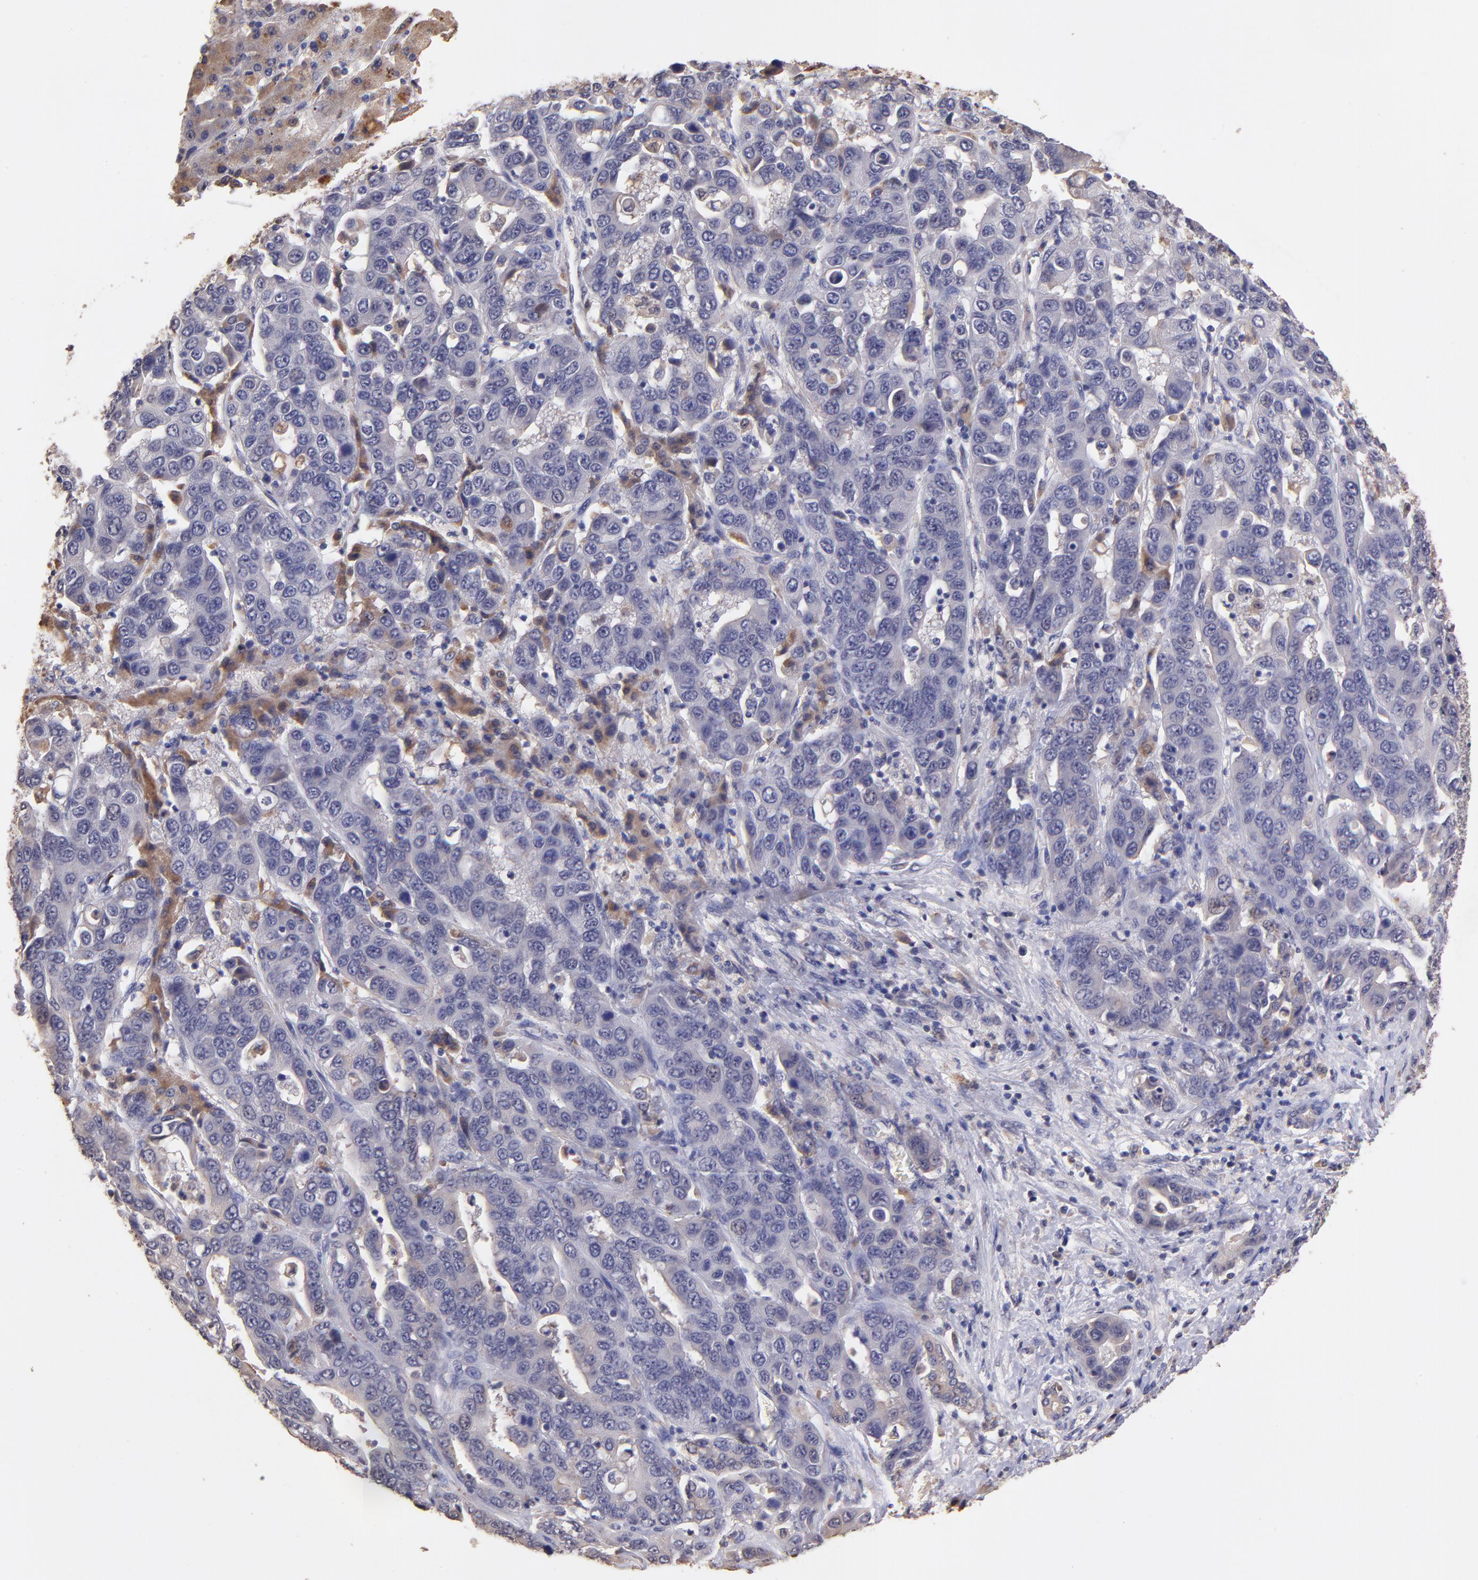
{"staining": {"intensity": "negative", "quantity": "none", "location": "none"}, "tissue": "liver cancer", "cell_type": "Tumor cells", "image_type": "cancer", "snomed": [{"axis": "morphology", "description": "Cholangiocarcinoma"}, {"axis": "topography", "description": "Liver"}], "caption": "High power microscopy photomicrograph of an immunohistochemistry histopathology image of liver cancer, revealing no significant expression in tumor cells.", "gene": "RNASEL", "patient": {"sex": "female", "age": 52}}